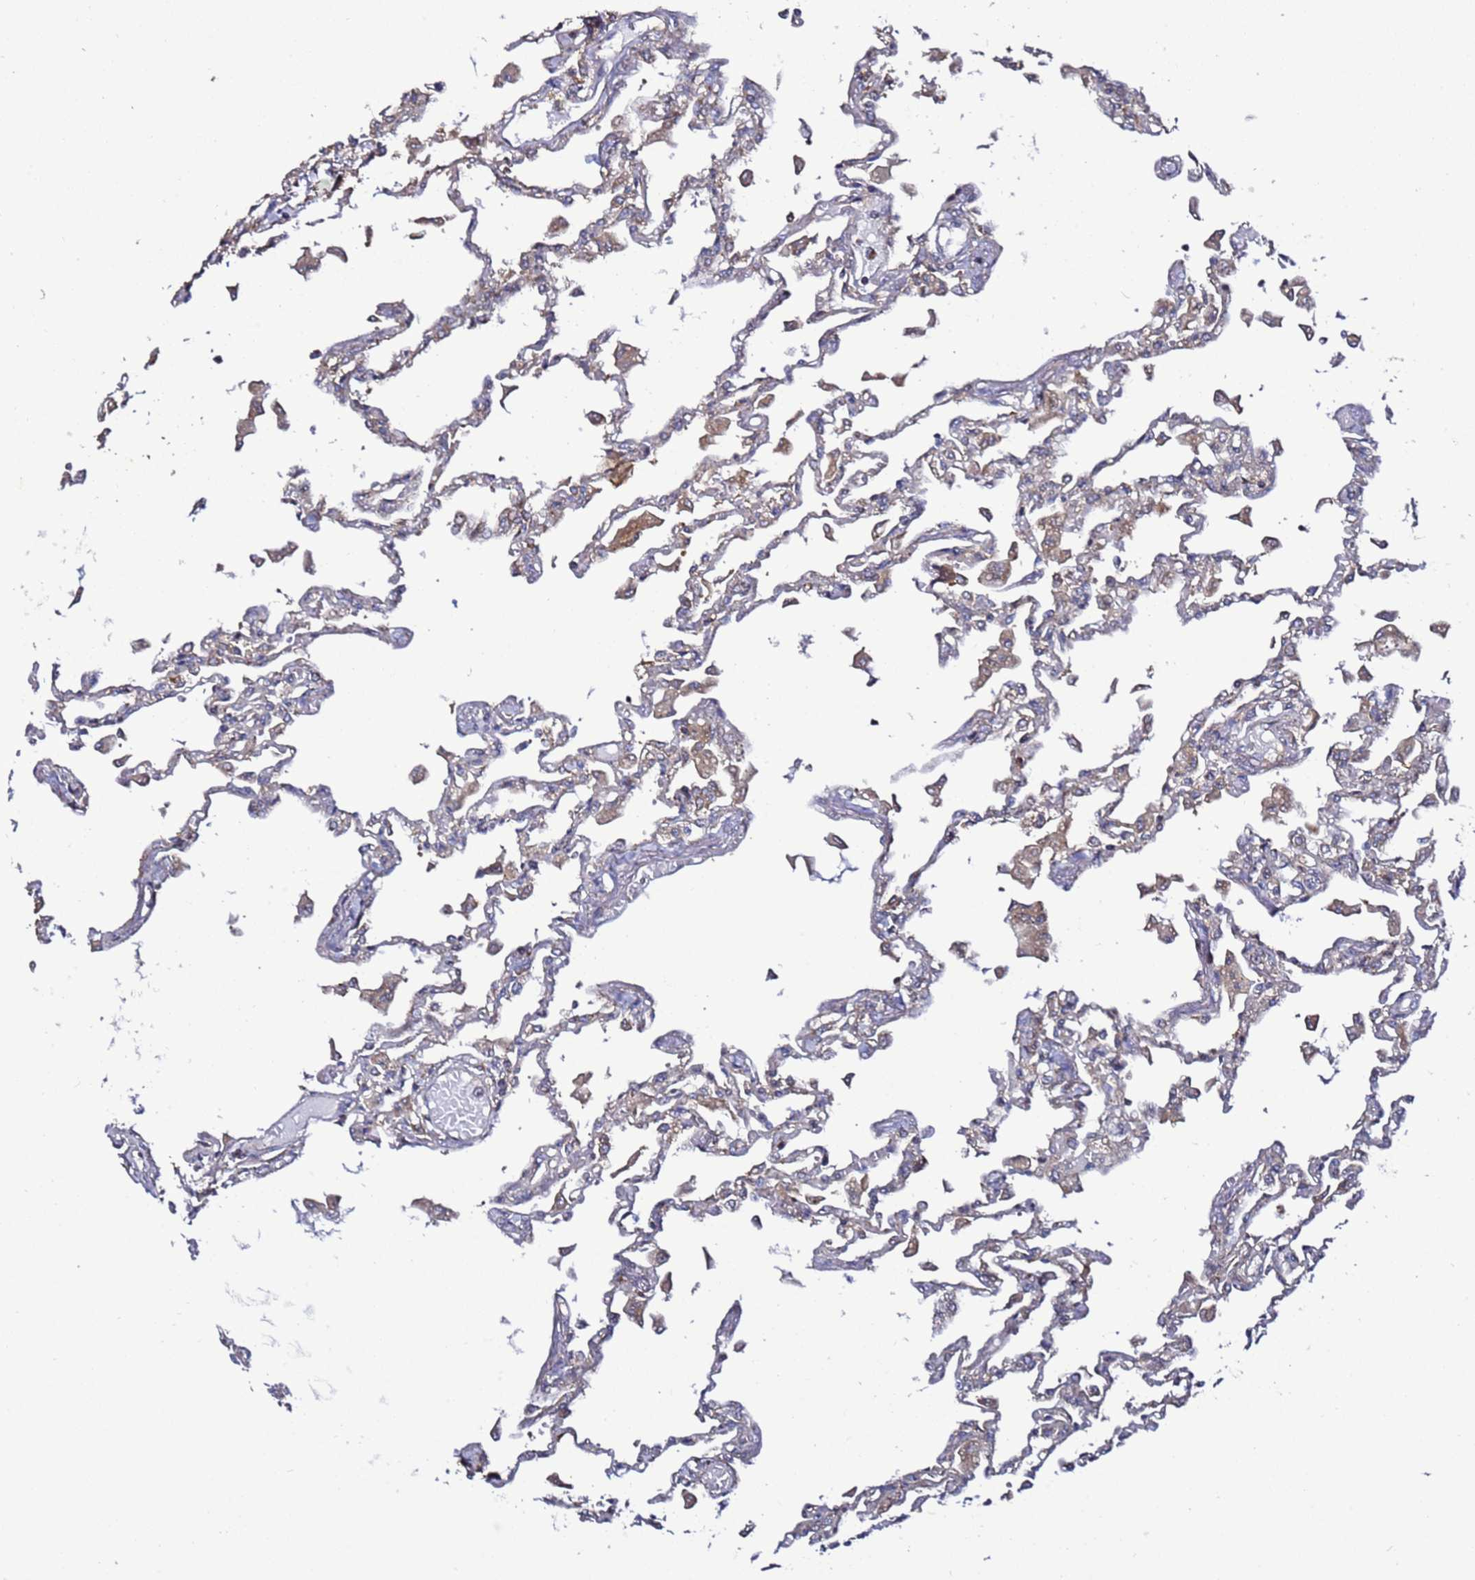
{"staining": {"intensity": "negative", "quantity": "none", "location": "none"}, "tissue": "lung", "cell_type": "Alveolar cells", "image_type": "normal", "snomed": [{"axis": "morphology", "description": "Normal tissue, NOS"}, {"axis": "topography", "description": "Bronchus"}, {"axis": "topography", "description": "Lung"}], "caption": "This is a micrograph of immunohistochemistry (IHC) staining of unremarkable lung, which shows no staining in alveolar cells. (DAB immunohistochemistry with hematoxylin counter stain).", "gene": "TMEM176B", "patient": {"sex": "female", "age": 49}}